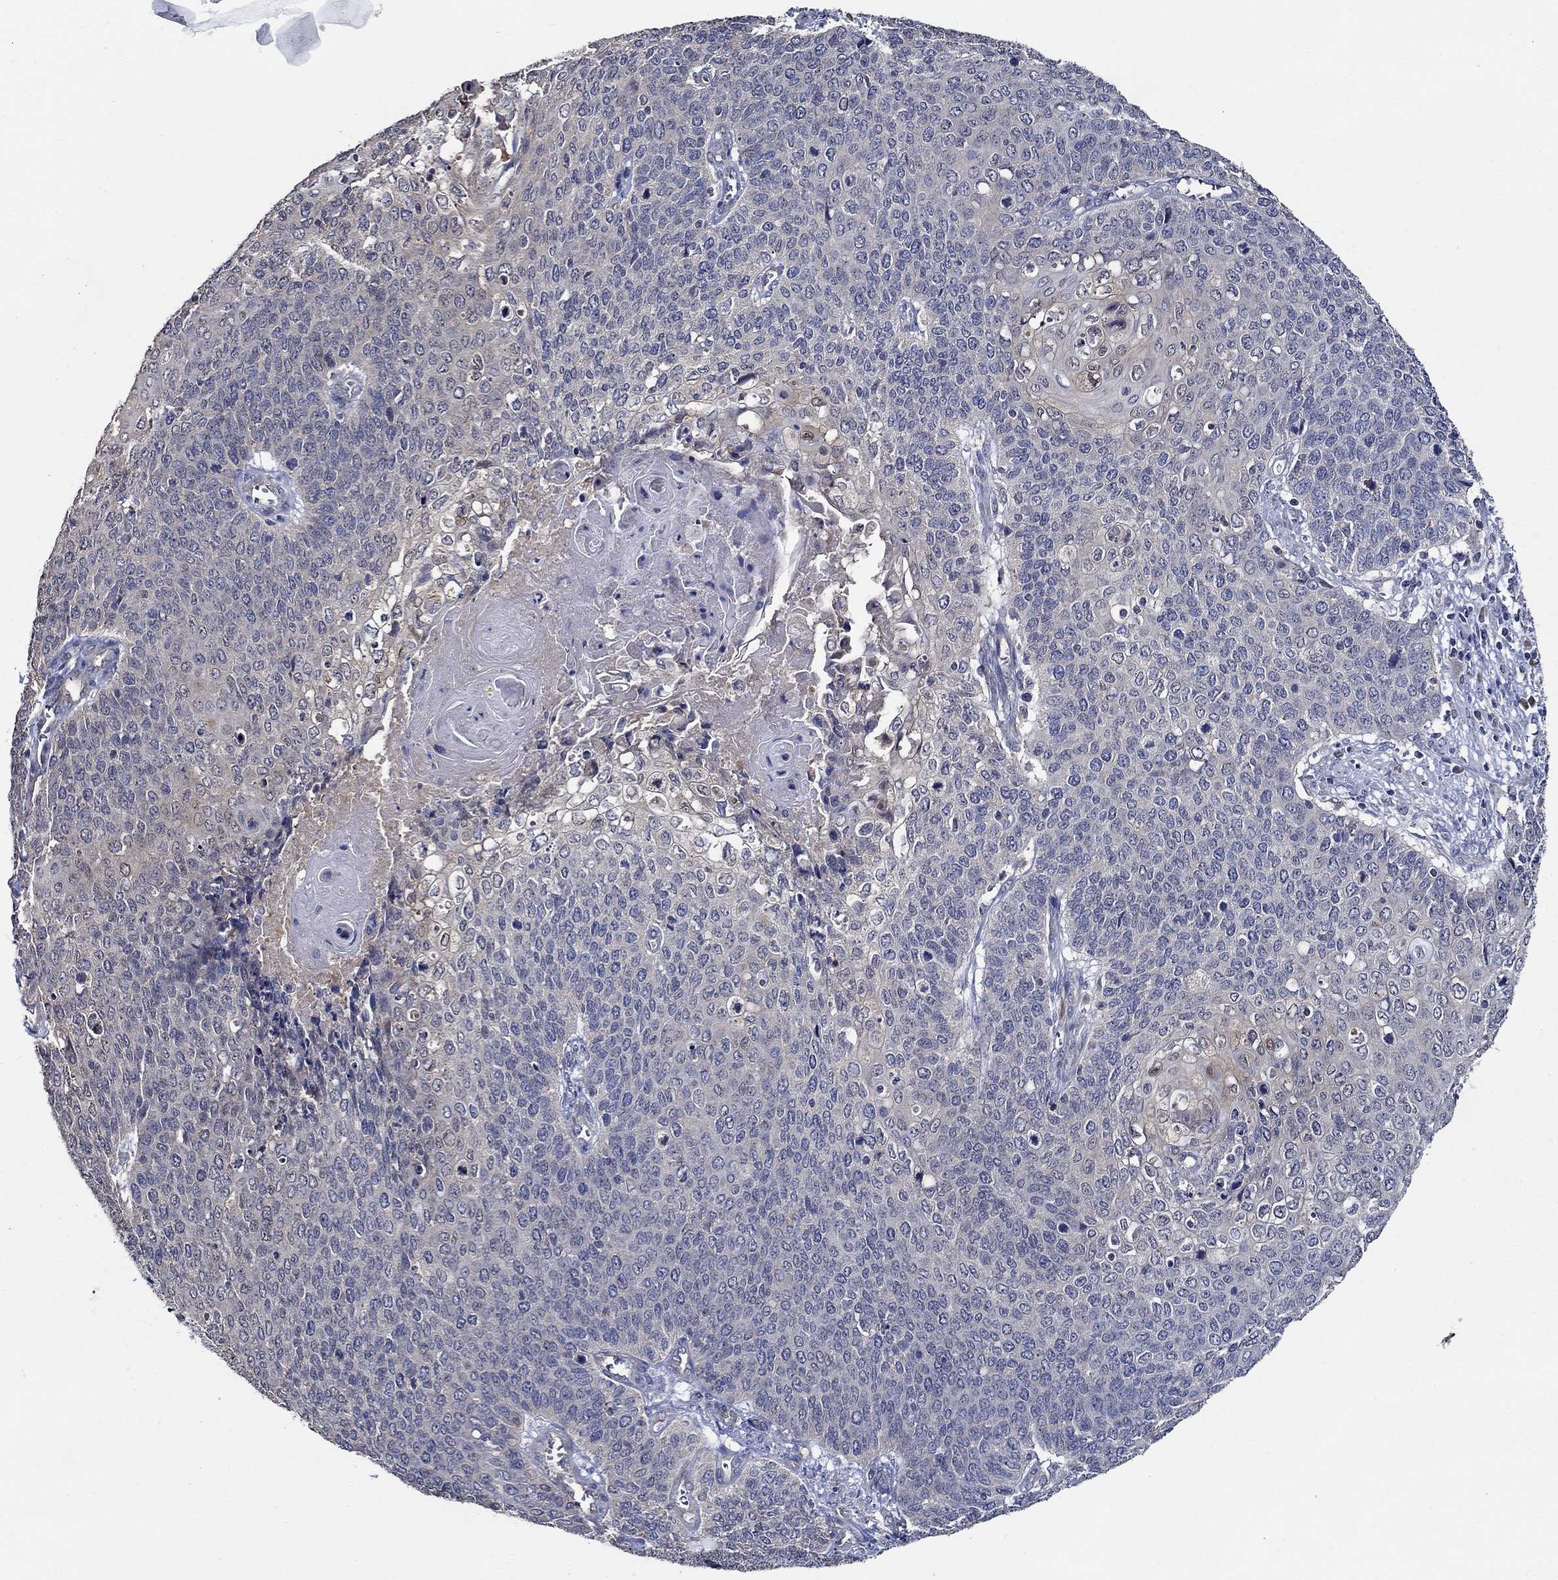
{"staining": {"intensity": "weak", "quantity": "25%-75%", "location": "cytoplasmic/membranous"}, "tissue": "cervical cancer", "cell_type": "Tumor cells", "image_type": "cancer", "snomed": [{"axis": "morphology", "description": "Squamous cell carcinoma, NOS"}, {"axis": "topography", "description": "Cervix"}], "caption": "This is a photomicrograph of immunohistochemistry staining of squamous cell carcinoma (cervical), which shows weak positivity in the cytoplasmic/membranous of tumor cells.", "gene": "WDR53", "patient": {"sex": "female", "age": 39}}